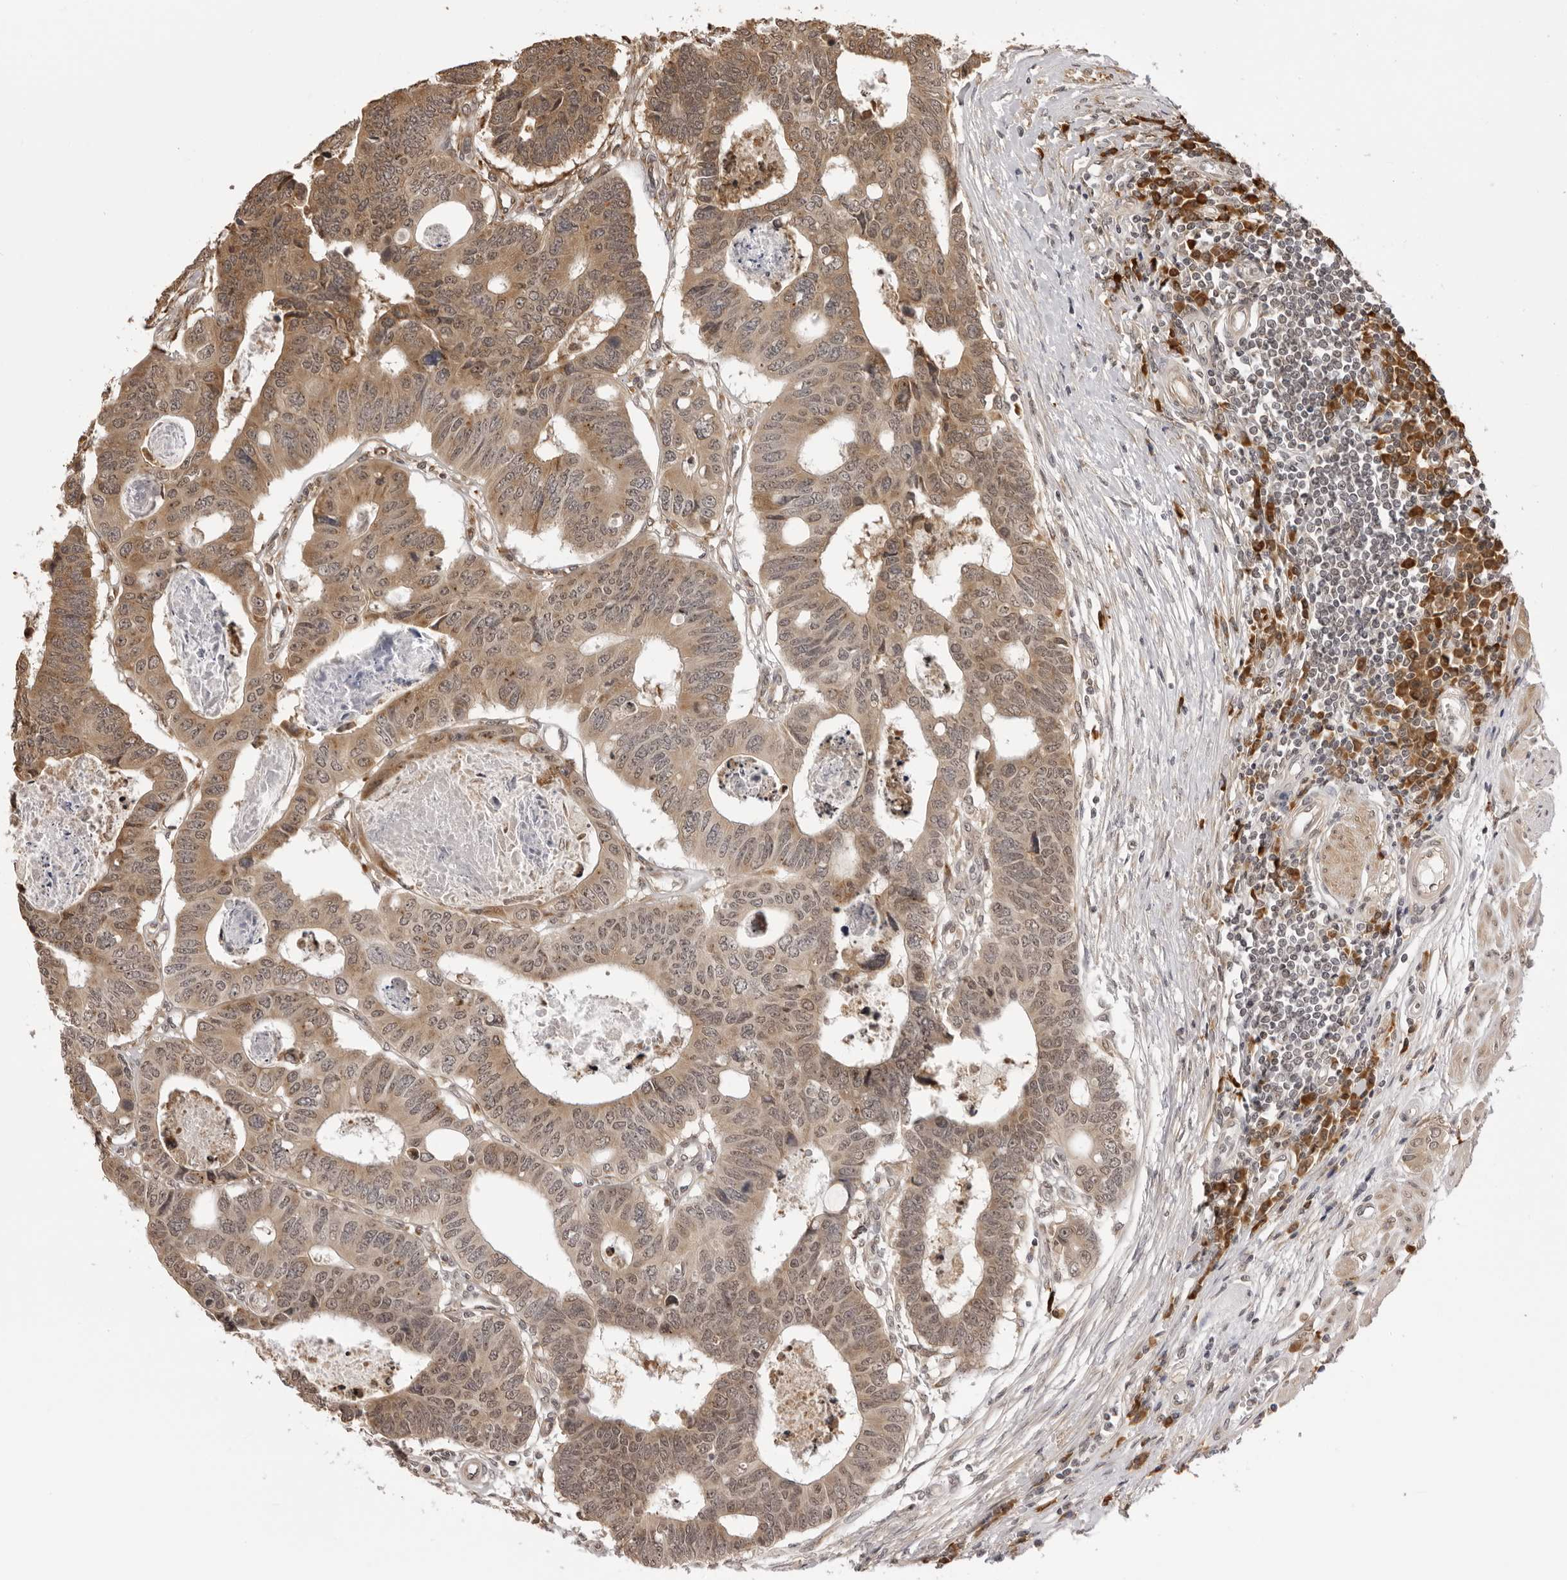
{"staining": {"intensity": "moderate", "quantity": ">75%", "location": "cytoplasmic/membranous"}, "tissue": "colorectal cancer", "cell_type": "Tumor cells", "image_type": "cancer", "snomed": [{"axis": "morphology", "description": "Adenocarcinoma, NOS"}, {"axis": "topography", "description": "Rectum"}], "caption": "Moderate cytoplasmic/membranous staining is seen in about >75% of tumor cells in colorectal adenocarcinoma.", "gene": "ZC3H11A", "patient": {"sex": "male", "age": 84}}